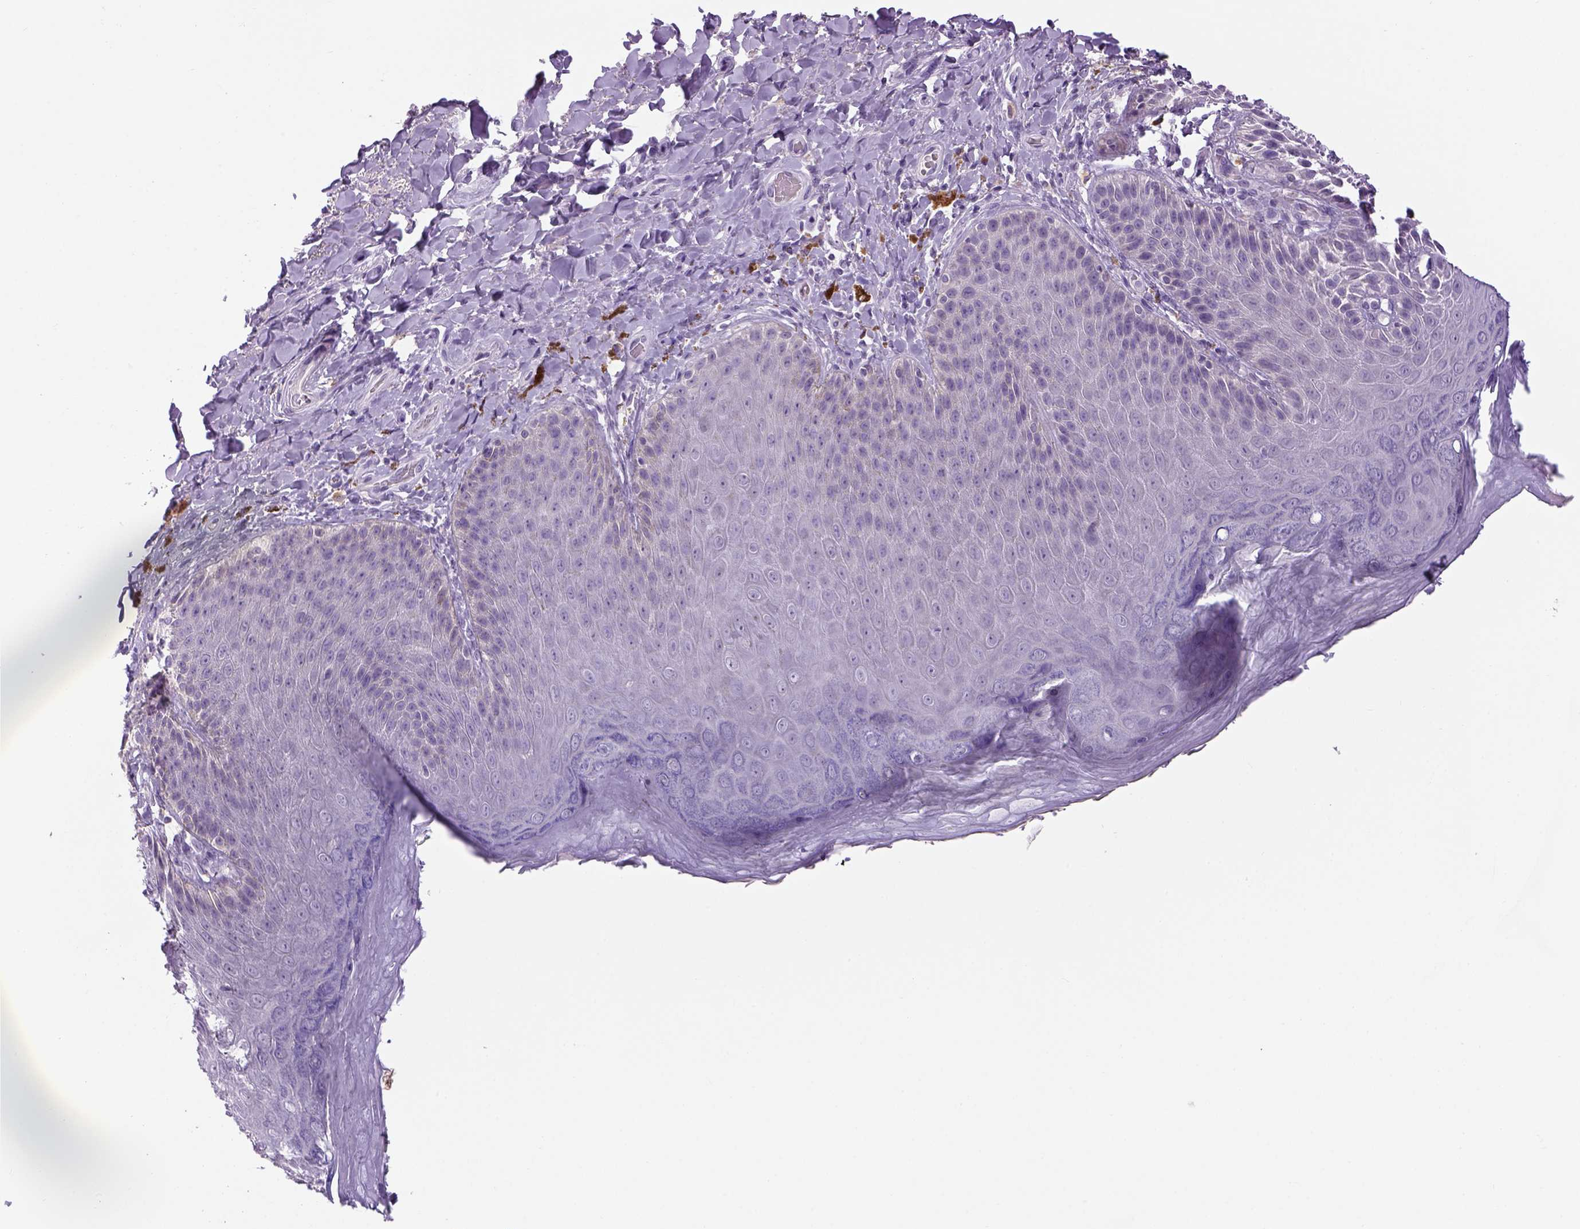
{"staining": {"intensity": "negative", "quantity": "none", "location": "none"}, "tissue": "skin", "cell_type": "Epidermal cells", "image_type": "normal", "snomed": [{"axis": "morphology", "description": "Normal tissue, NOS"}, {"axis": "topography", "description": "Anal"}], "caption": "High power microscopy histopathology image of an IHC histopathology image of unremarkable skin, revealing no significant staining in epidermal cells.", "gene": "DBH", "patient": {"sex": "male", "age": 53}}